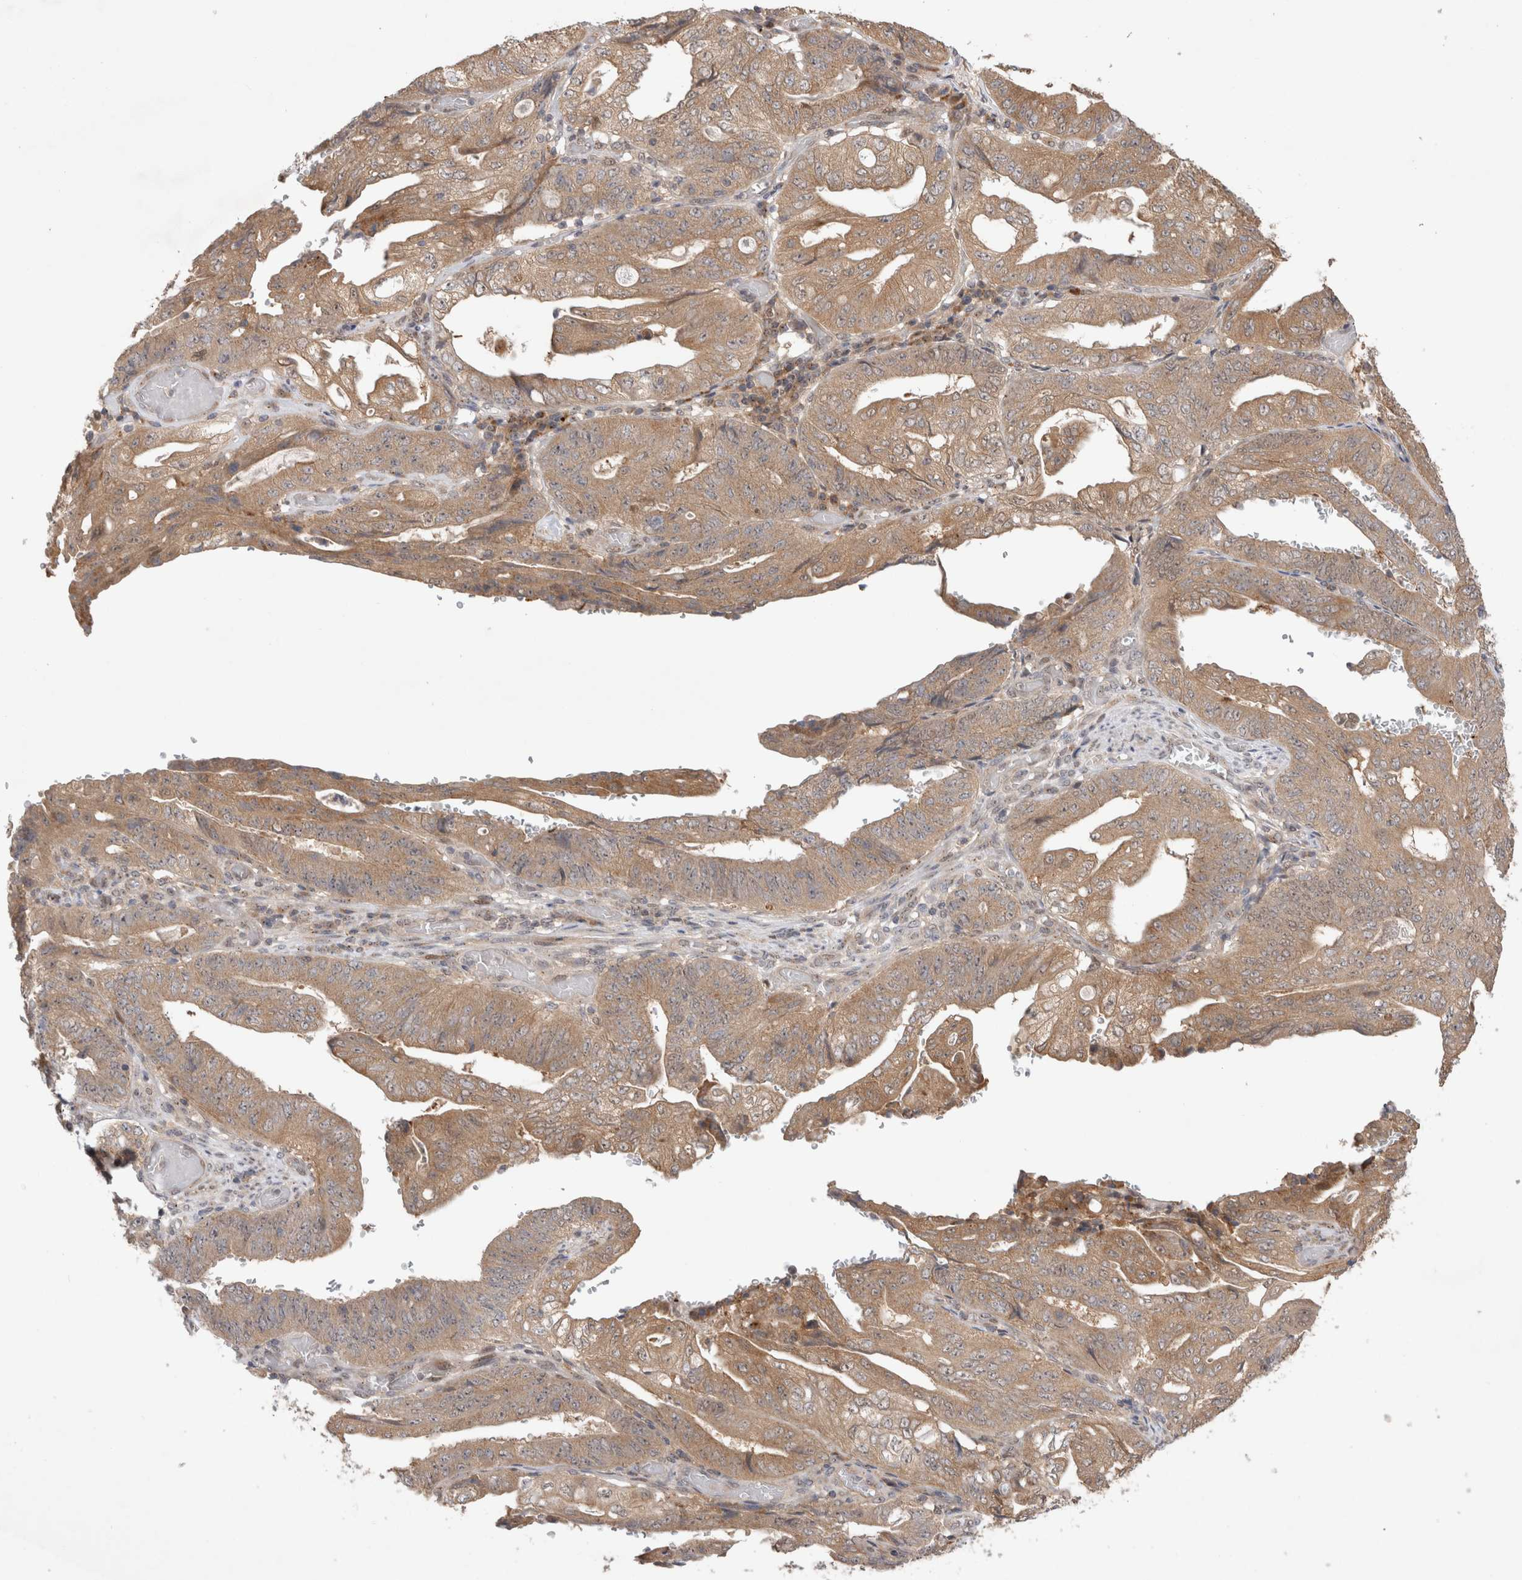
{"staining": {"intensity": "moderate", "quantity": ">75%", "location": "cytoplasmic/membranous"}, "tissue": "stomach cancer", "cell_type": "Tumor cells", "image_type": "cancer", "snomed": [{"axis": "morphology", "description": "Adenocarcinoma, NOS"}, {"axis": "topography", "description": "Stomach"}], "caption": "Protein staining by immunohistochemistry reveals moderate cytoplasmic/membranous expression in approximately >75% of tumor cells in stomach adenocarcinoma.", "gene": "SLC29A1", "patient": {"sex": "female", "age": 73}}